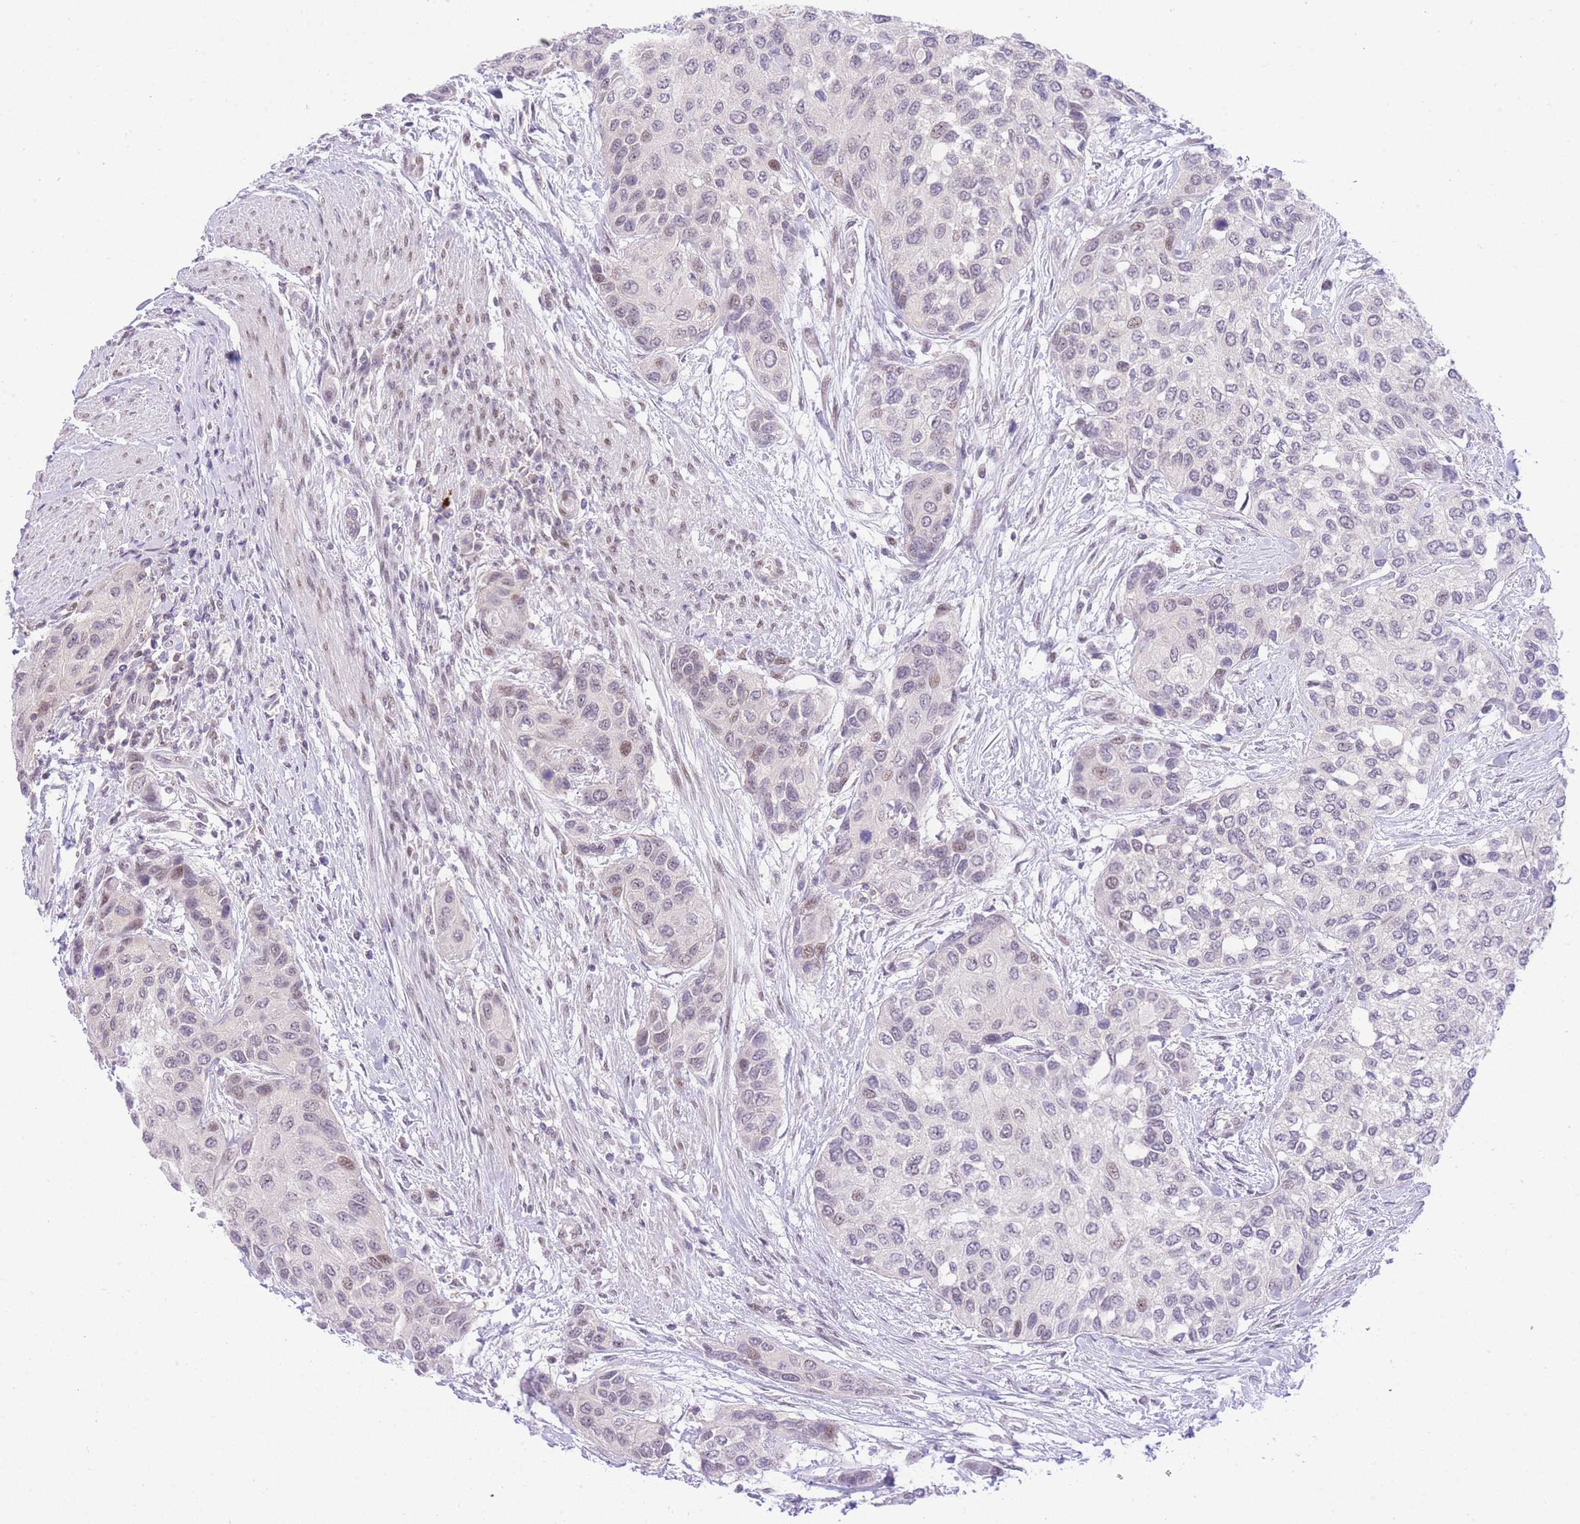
{"staining": {"intensity": "weak", "quantity": "<25%", "location": "nuclear"}, "tissue": "urothelial cancer", "cell_type": "Tumor cells", "image_type": "cancer", "snomed": [{"axis": "morphology", "description": "Normal tissue, NOS"}, {"axis": "morphology", "description": "Urothelial carcinoma, High grade"}, {"axis": "topography", "description": "Vascular tissue"}, {"axis": "topography", "description": "Urinary bladder"}], "caption": "This is an immunohistochemistry (IHC) micrograph of urothelial cancer. There is no positivity in tumor cells.", "gene": "STK39", "patient": {"sex": "female", "age": 56}}